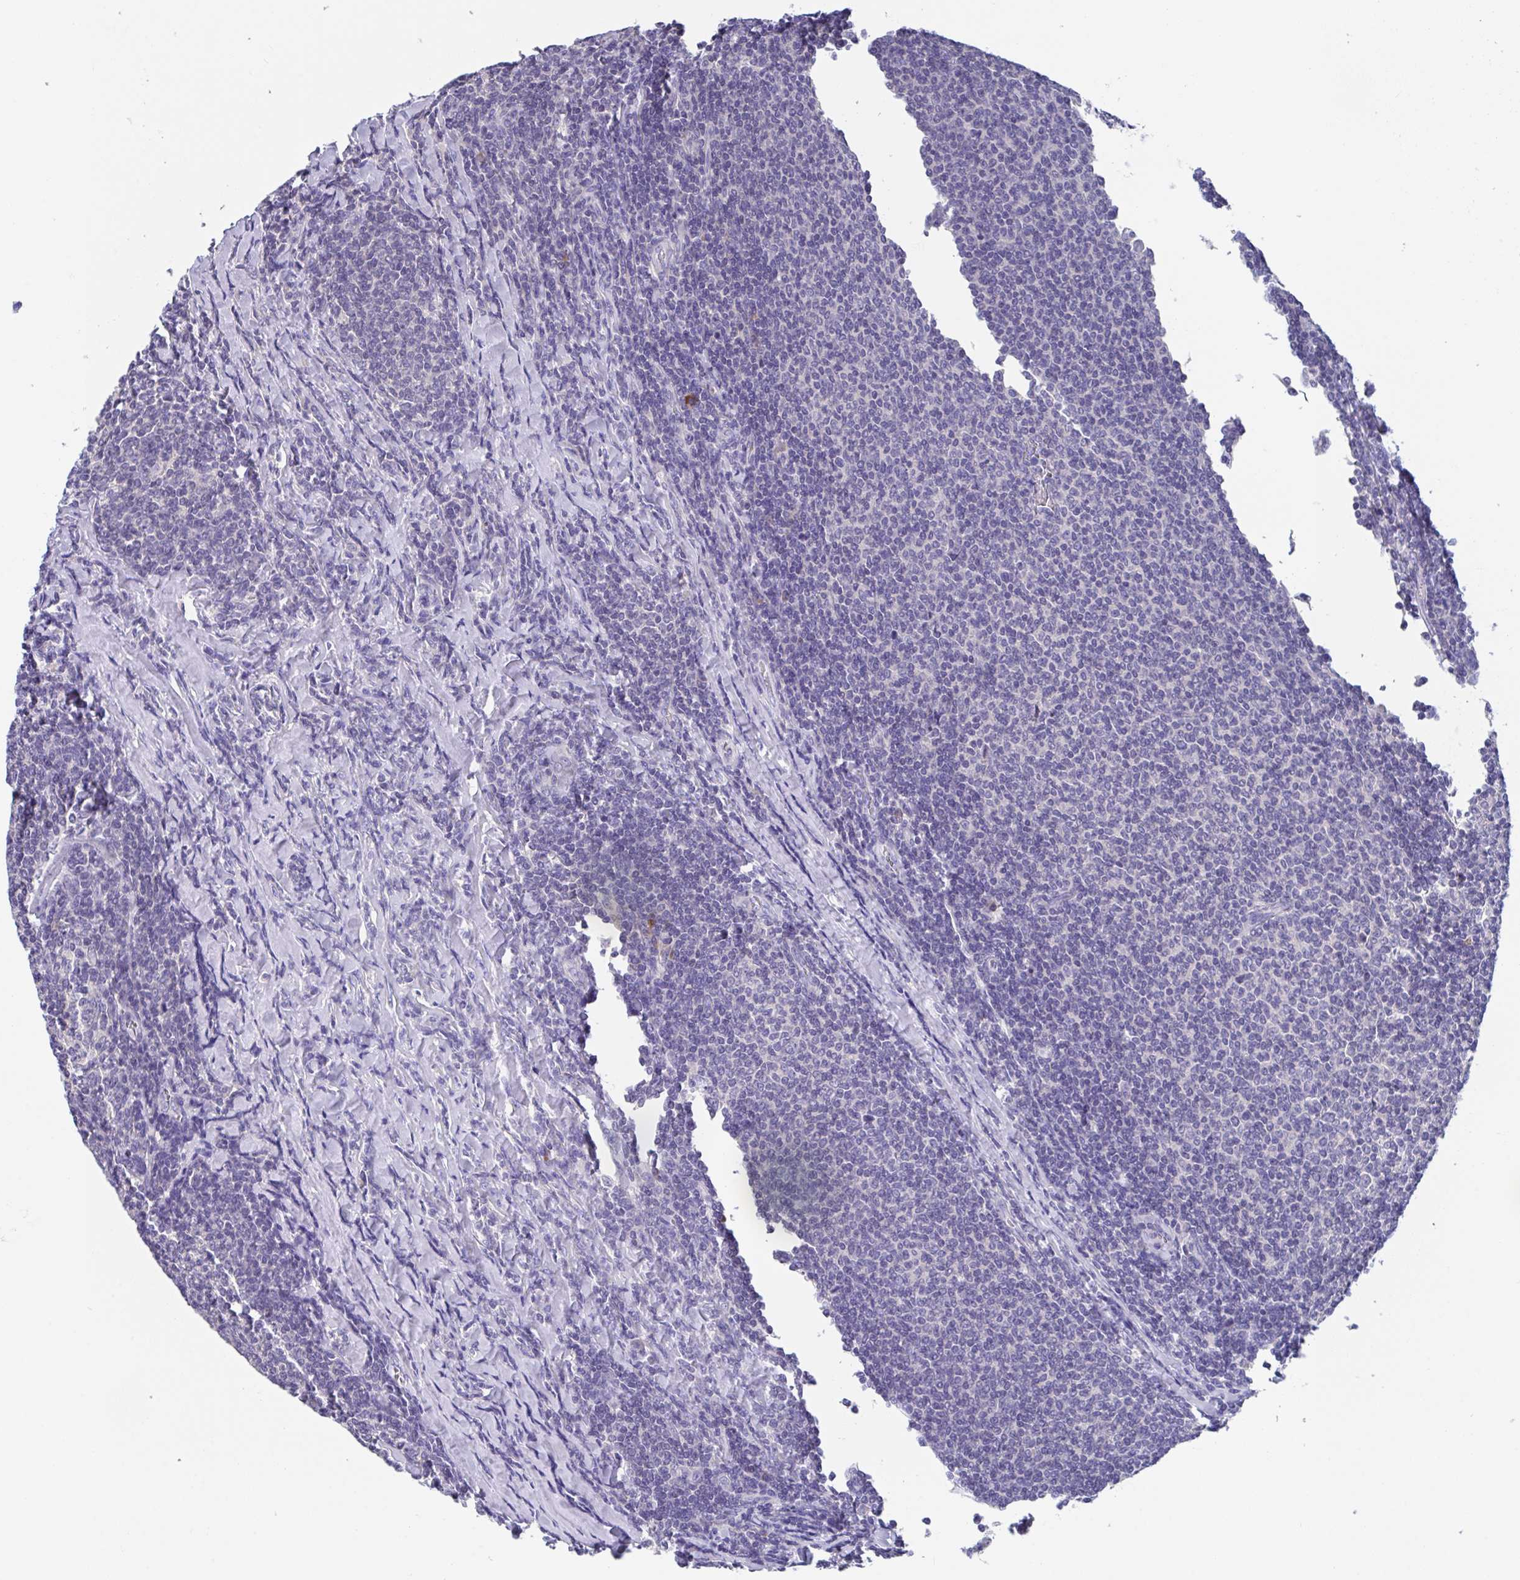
{"staining": {"intensity": "negative", "quantity": "none", "location": "none"}, "tissue": "lymphoma", "cell_type": "Tumor cells", "image_type": "cancer", "snomed": [{"axis": "morphology", "description": "Malignant lymphoma, non-Hodgkin's type, Low grade"}, {"axis": "topography", "description": "Lymph node"}], "caption": "Immunohistochemistry (IHC) of human lymphoma demonstrates no staining in tumor cells. (Brightfield microscopy of DAB (3,3'-diaminobenzidine) immunohistochemistry (IHC) at high magnification).", "gene": "LRRC58", "patient": {"sex": "male", "age": 52}}